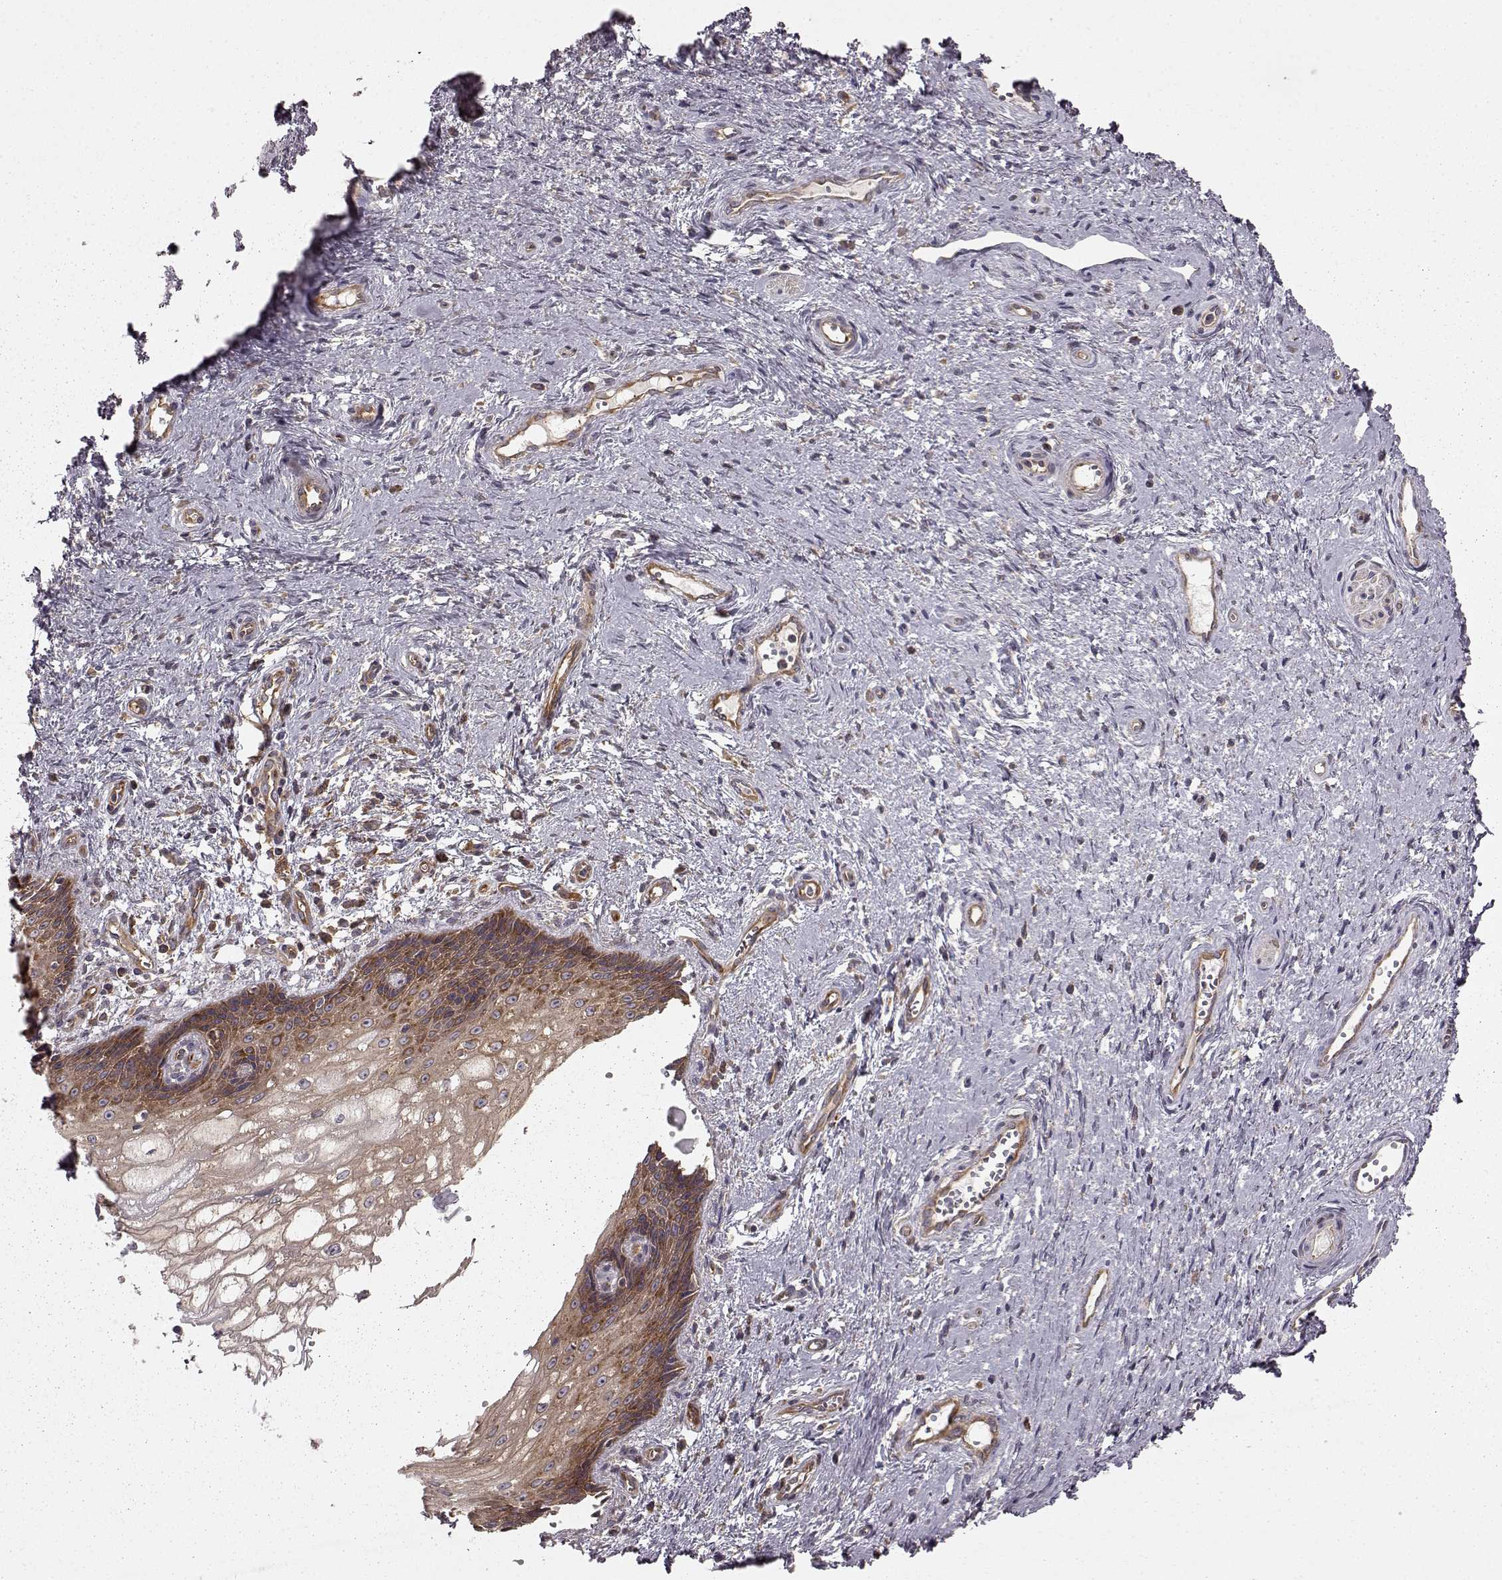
{"staining": {"intensity": "moderate", "quantity": "25%-75%", "location": "cytoplasmic/membranous"}, "tissue": "cervical cancer", "cell_type": "Tumor cells", "image_type": "cancer", "snomed": [{"axis": "morphology", "description": "Squamous cell carcinoma, NOS"}, {"axis": "topography", "description": "Cervix"}], "caption": "A high-resolution micrograph shows immunohistochemistry staining of squamous cell carcinoma (cervical), which shows moderate cytoplasmic/membranous expression in approximately 25%-75% of tumor cells.", "gene": "RABGAP1", "patient": {"sex": "female", "age": 30}}